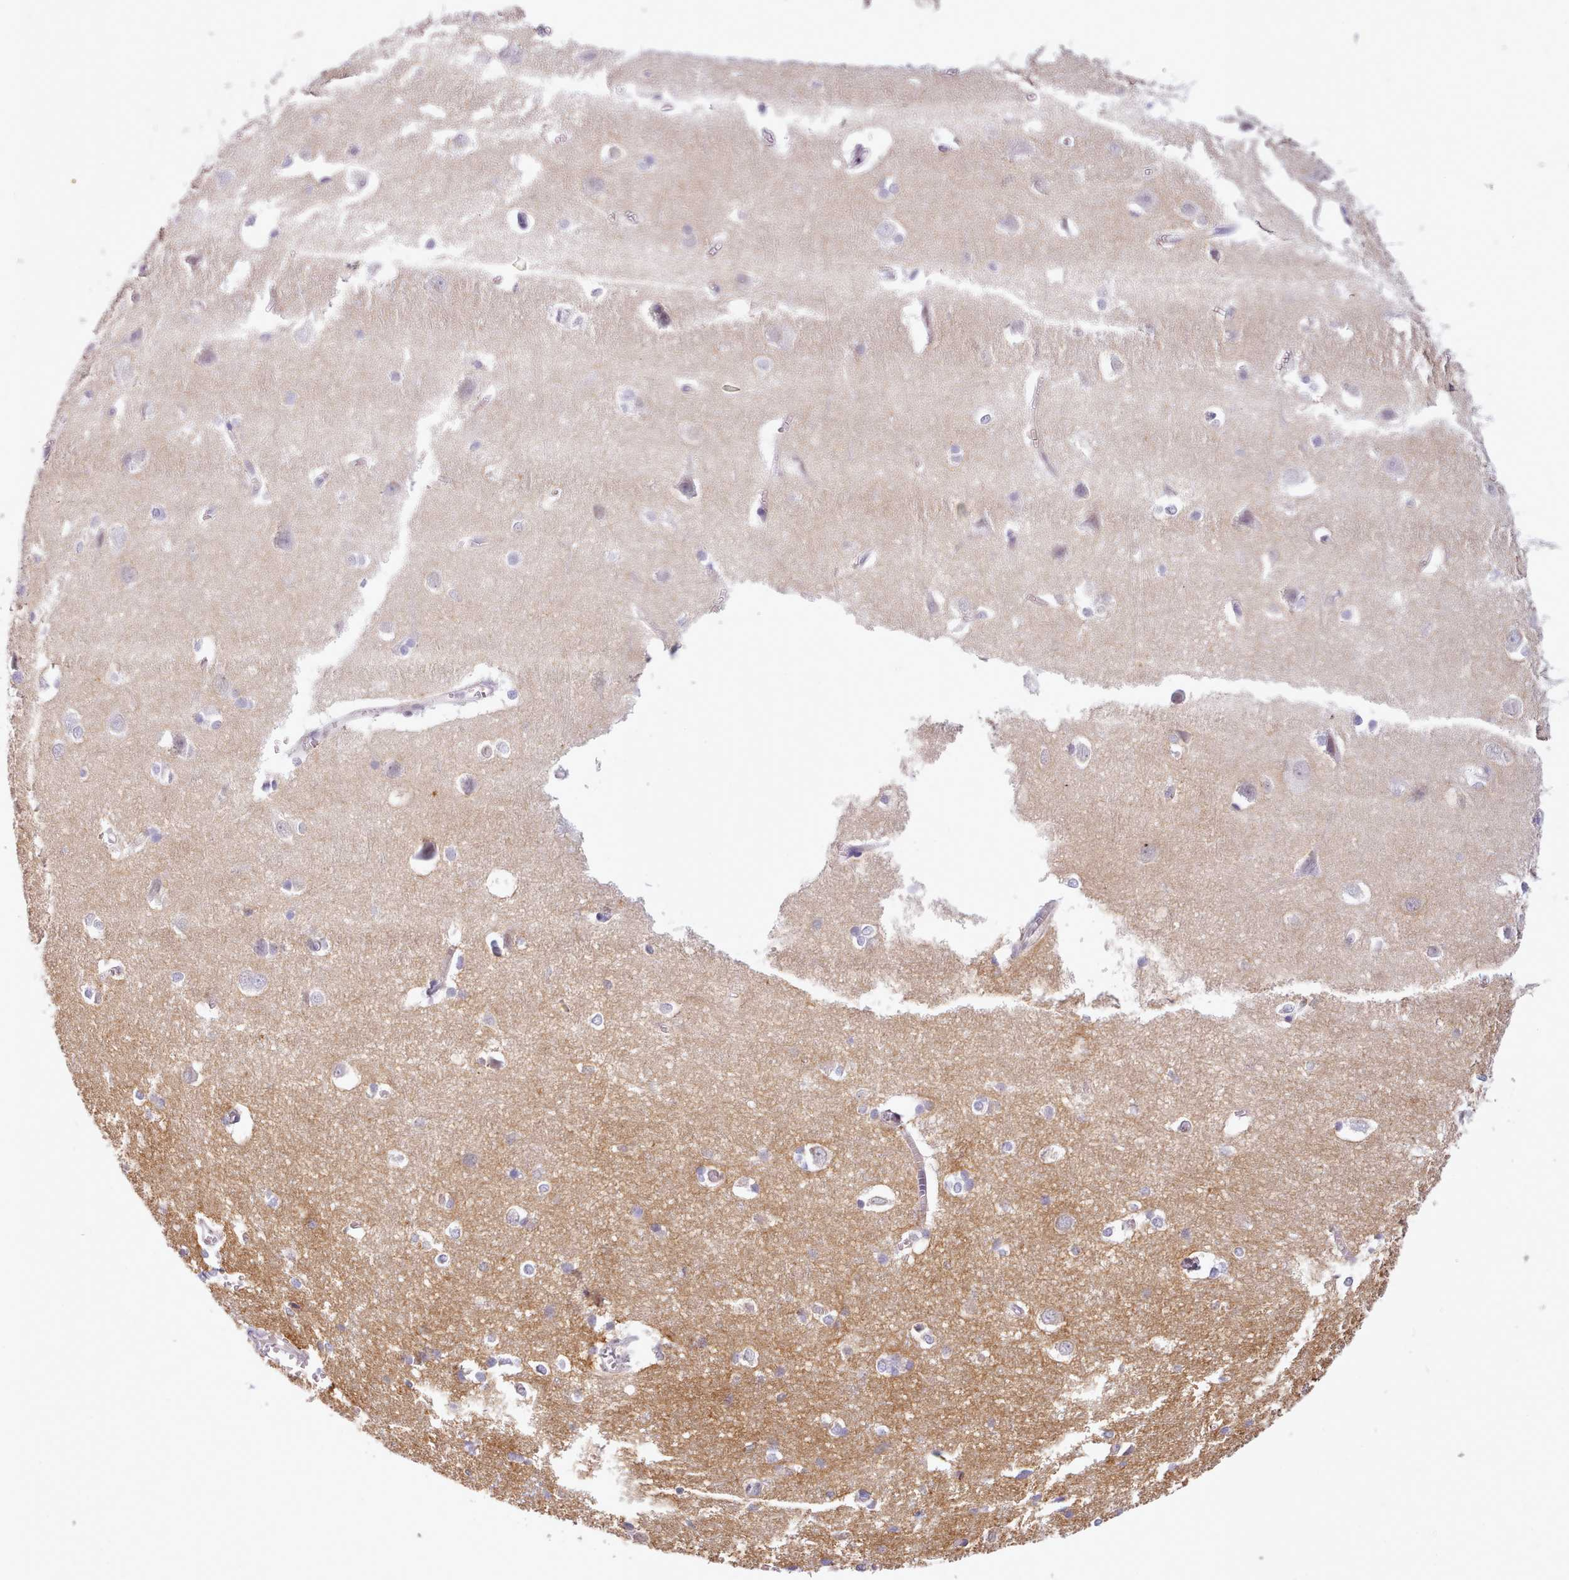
{"staining": {"intensity": "negative", "quantity": "none", "location": "none"}, "tissue": "cerebral cortex", "cell_type": "Endothelial cells", "image_type": "normal", "snomed": [{"axis": "morphology", "description": "Normal tissue, NOS"}, {"axis": "topography", "description": "Cerebral cortex"}], "caption": "A high-resolution photomicrograph shows immunohistochemistry staining of benign cerebral cortex, which demonstrates no significant expression in endothelial cells.", "gene": "CYP2A13", "patient": {"sex": "male", "age": 37}}